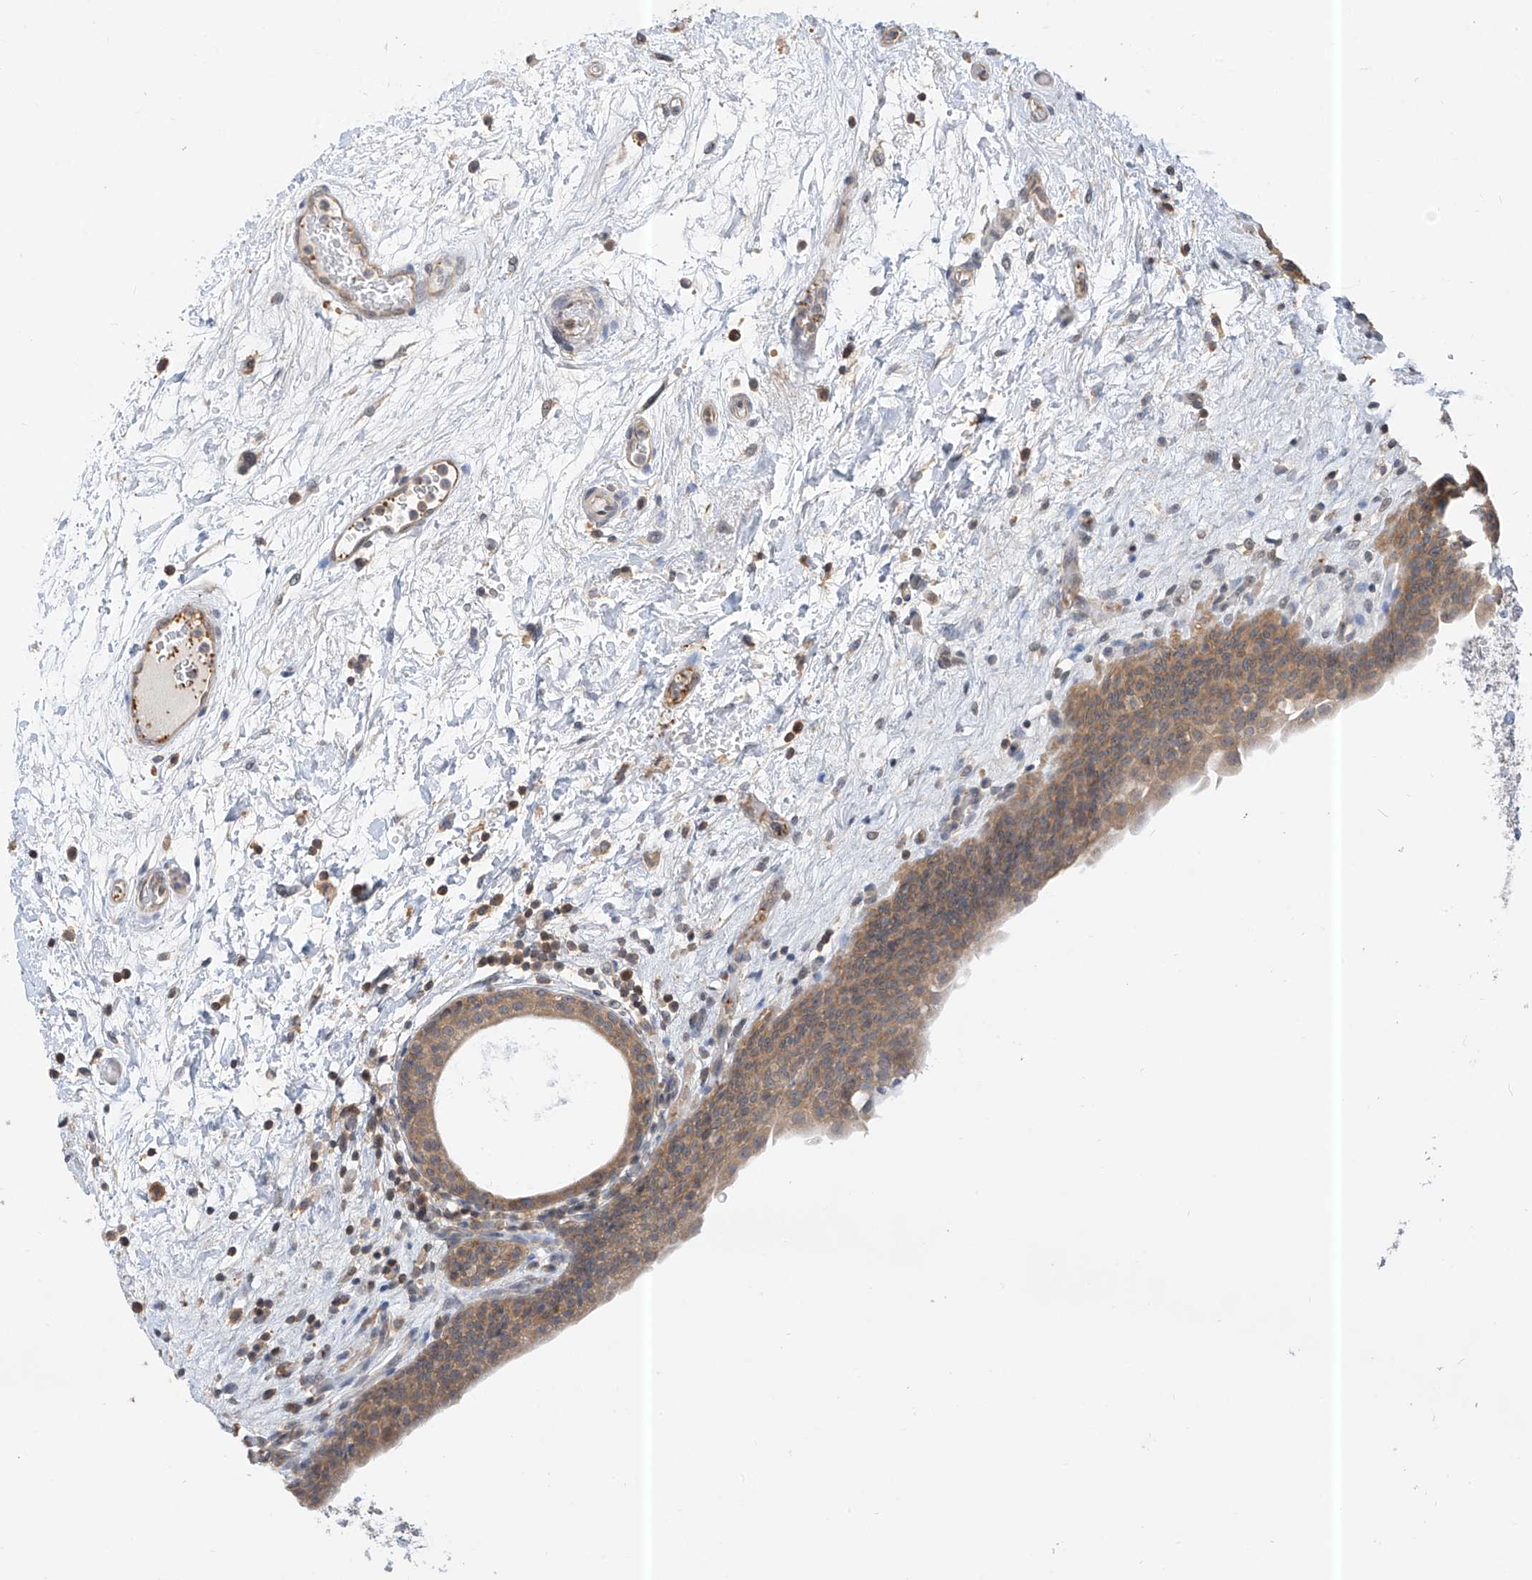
{"staining": {"intensity": "moderate", "quantity": "25%-75%", "location": "cytoplasmic/membranous"}, "tissue": "urinary bladder", "cell_type": "Urothelial cells", "image_type": "normal", "snomed": [{"axis": "morphology", "description": "Normal tissue, NOS"}, {"axis": "topography", "description": "Urinary bladder"}], "caption": "Immunohistochemistry (DAB (3,3'-diaminobenzidine)) staining of normal human urinary bladder shows moderate cytoplasmic/membranous protein positivity in approximately 25%-75% of urothelial cells. (Brightfield microscopy of DAB IHC at high magnification).", "gene": "PPA2", "patient": {"sex": "male", "age": 83}}